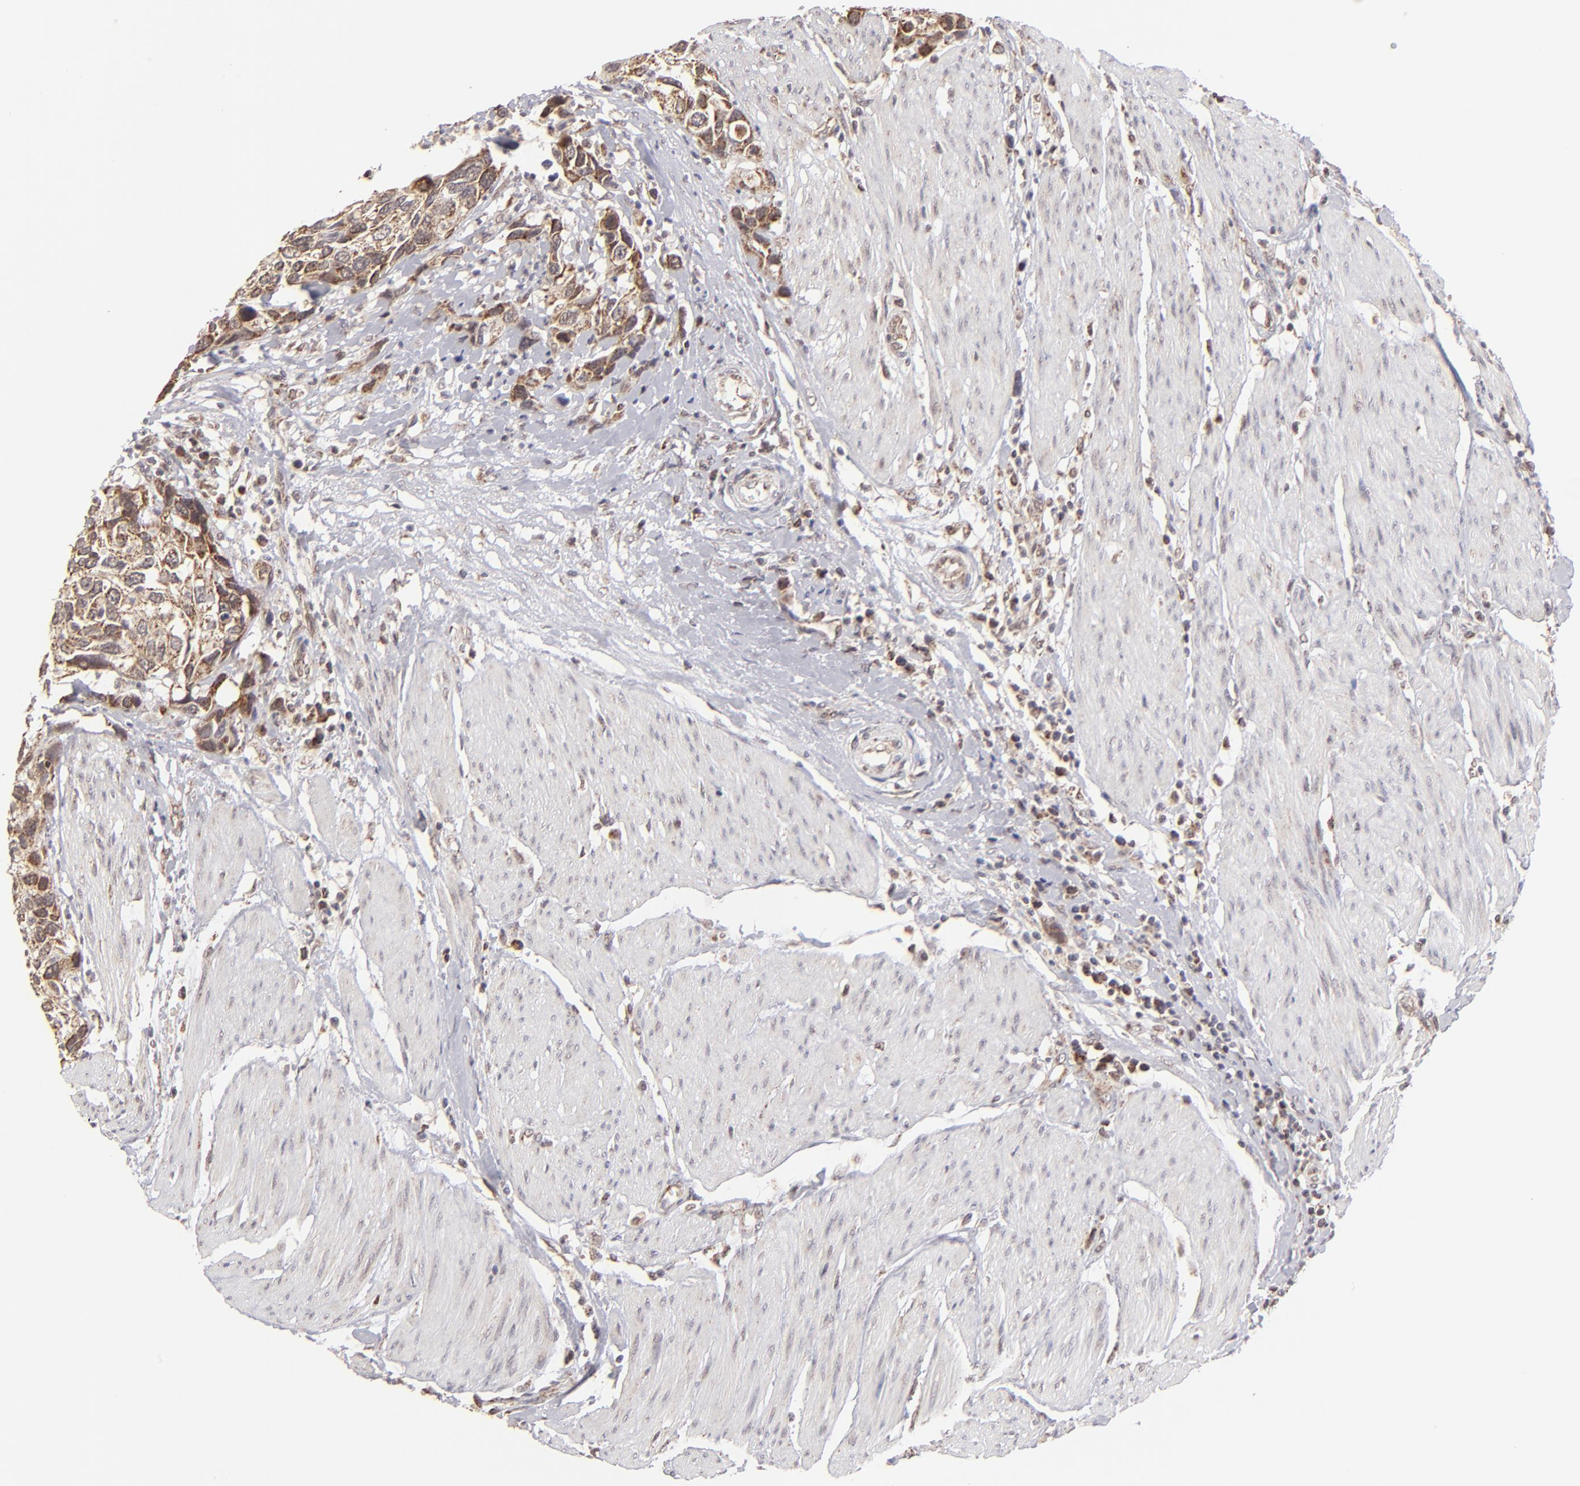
{"staining": {"intensity": "weak", "quantity": ">75%", "location": "cytoplasmic/membranous"}, "tissue": "urothelial cancer", "cell_type": "Tumor cells", "image_type": "cancer", "snomed": [{"axis": "morphology", "description": "Urothelial carcinoma, High grade"}, {"axis": "topography", "description": "Urinary bladder"}], "caption": "Human urothelial cancer stained with a protein marker shows weak staining in tumor cells.", "gene": "SLC15A1", "patient": {"sex": "male", "age": 66}}